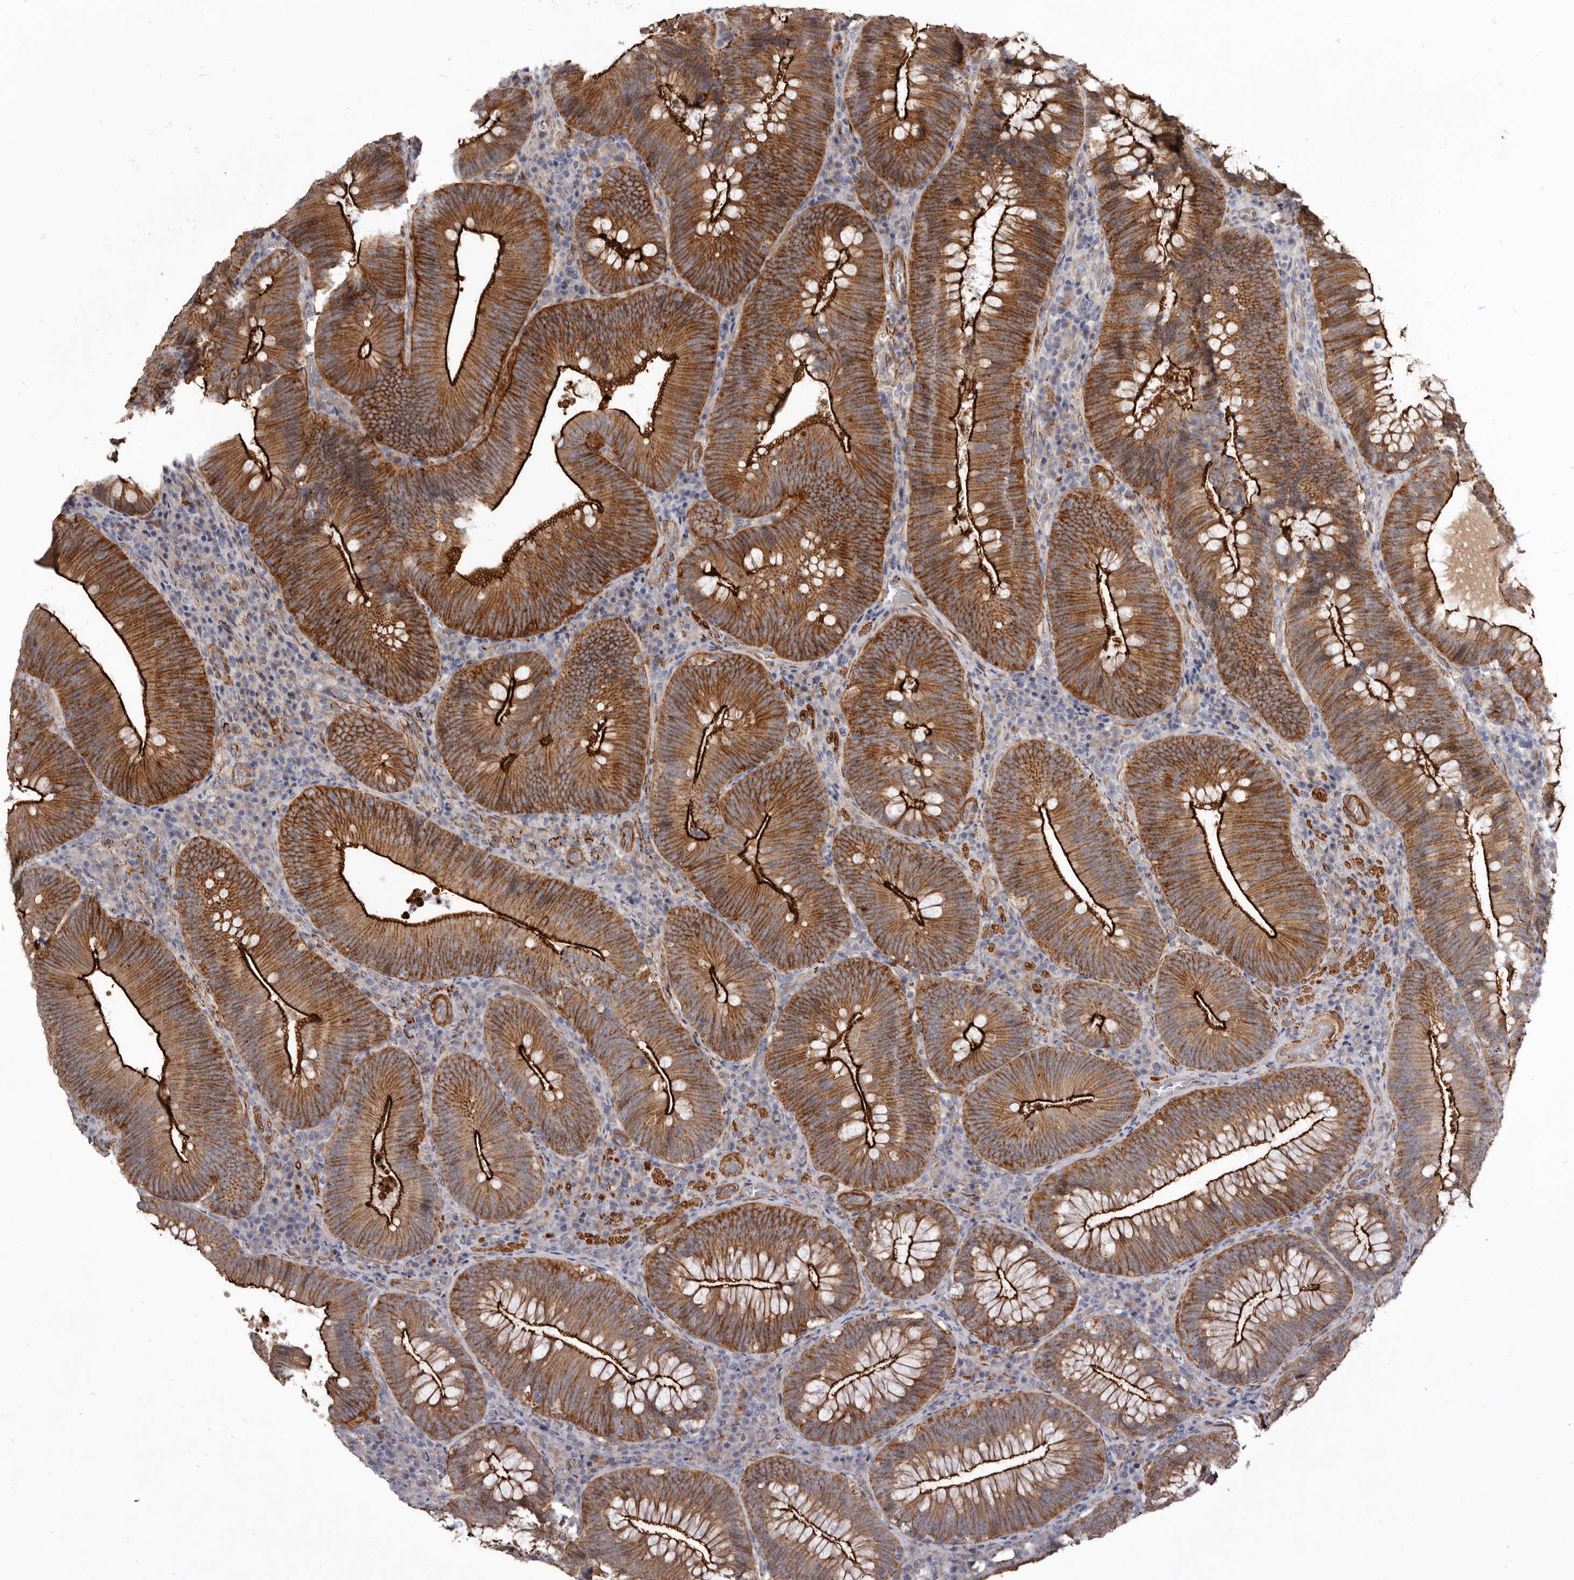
{"staining": {"intensity": "strong", "quantity": ">75%", "location": "cytoplasmic/membranous"}, "tissue": "colorectal cancer", "cell_type": "Tumor cells", "image_type": "cancer", "snomed": [{"axis": "morphology", "description": "Normal tissue, NOS"}, {"axis": "topography", "description": "Colon"}], "caption": "The micrograph reveals a brown stain indicating the presence of a protein in the cytoplasmic/membranous of tumor cells in colorectal cancer. (IHC, brightfield microscopy, high magnification).", "gene": "CGN", "patient": {"sex": "female", "age": 82}}